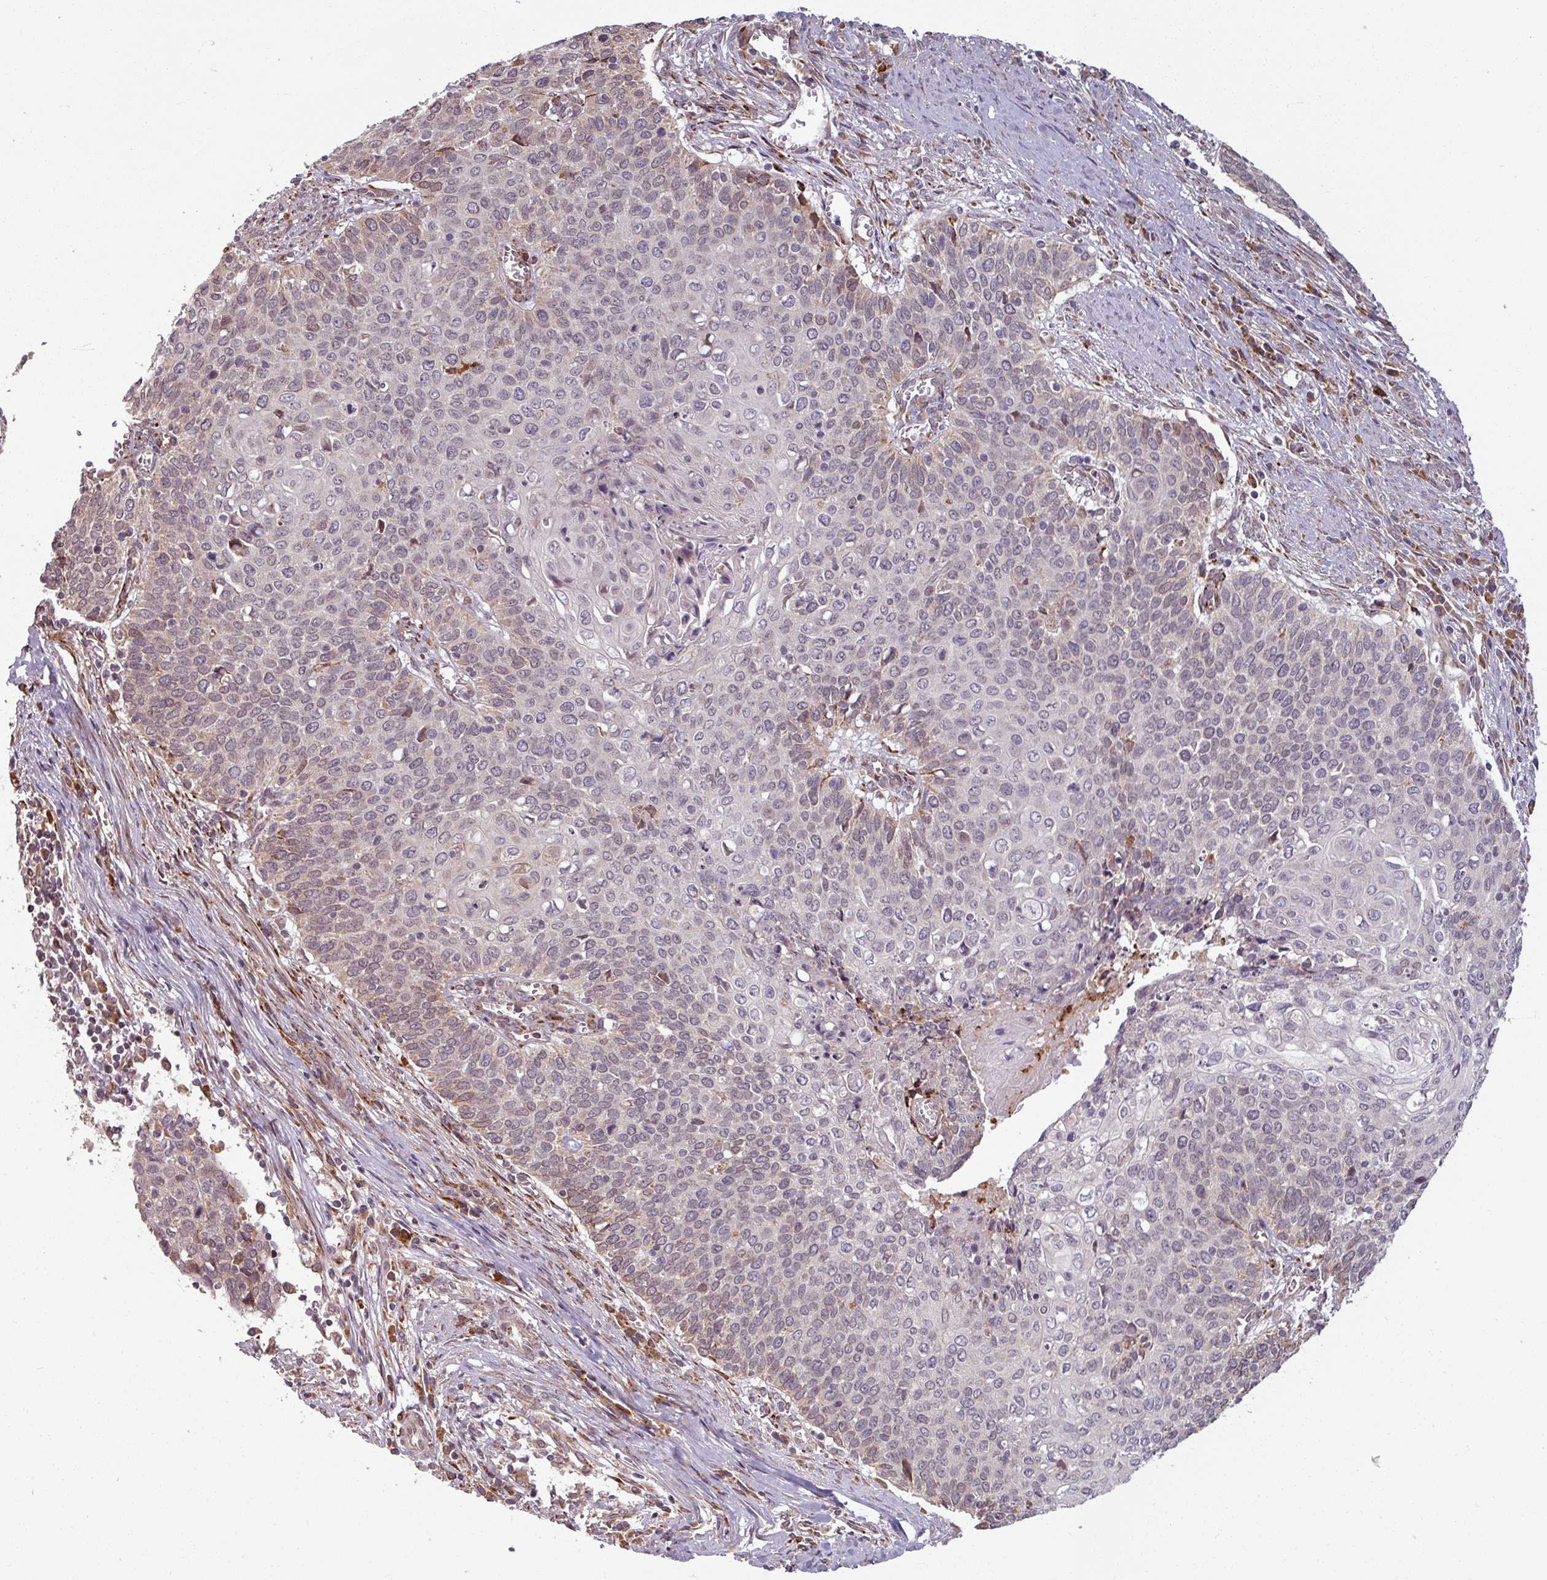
{"staining": {"intensity": "moderate", "quantity": "<25%", "location": "cytoplasmic/membranous"}, "tissue": "cervical cancer", "cell_type": "Tumor cells", "image_type": "cancer", "snomed": [{"axis": "morphology", "description": "Squamous cell carcinoma, NOS"}, {"axis": "topography", "description": "Cervix"}], "caption": "DAB (3,3'-diaminobenzidine) immunohistochemical staining of cervical cancer exhibits moderate cytoplasmic/membranous protein expression in about <25% of tumor cells.", "gene": "MAGT1", "patient": {"sex": "female", "age": 39}}